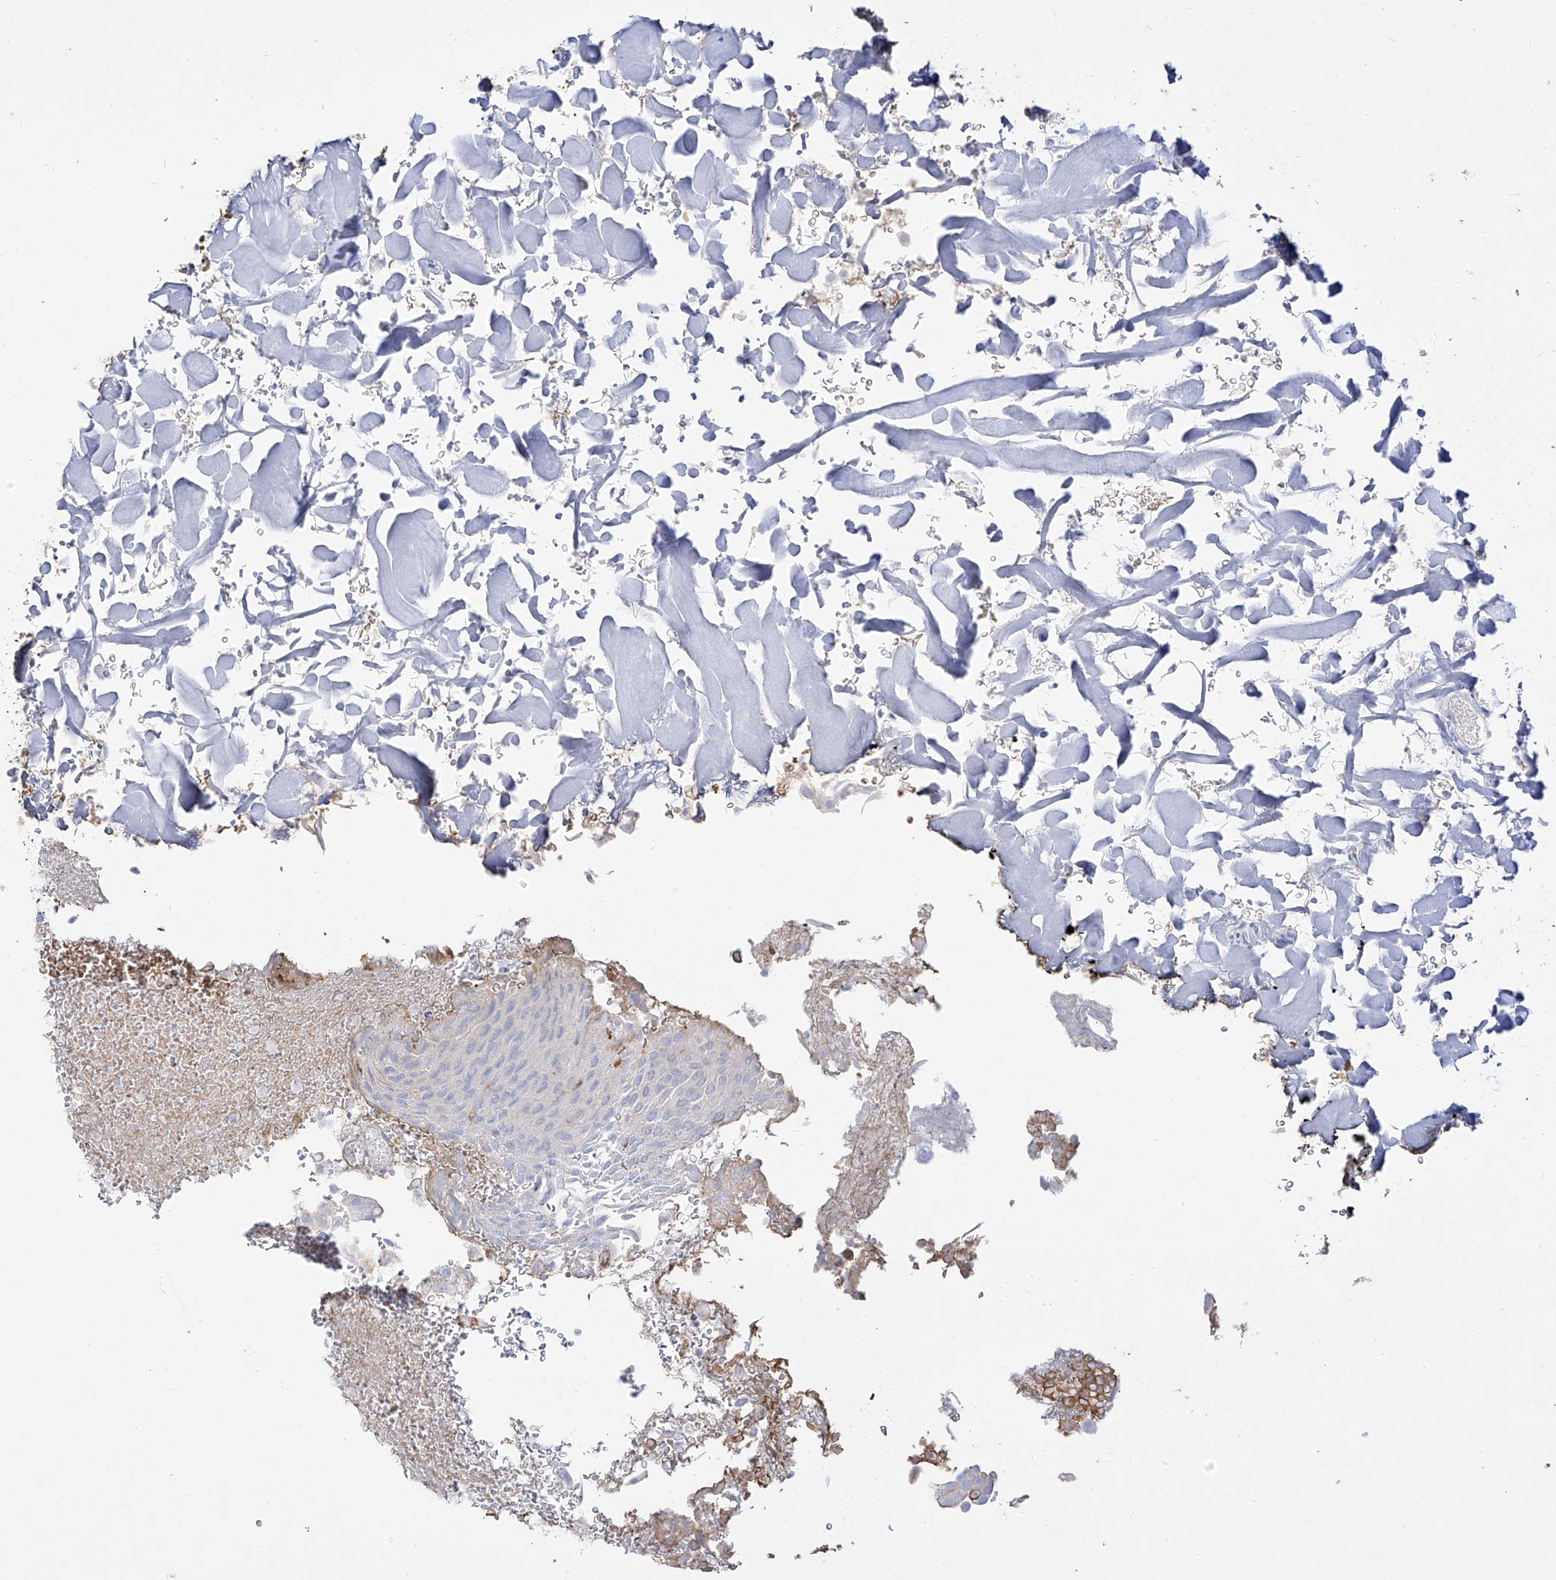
{"staining": {"intensity": "negative", "quantity": "none", "location": "none"}, "tissue": "urothelial cancer", "cell_type": "Tumor cells", "image_type": "cancer", "snomed": [{"axis": "morphology", "description": "Urothelial carcinoma, Low grade"}, {"axis": "topography", "description": "Urinary bladder"}], "caption": "This is an IHC histopathology image of human urothelial cancer. There is no expression in tumor cells.", "gene": "ZGRF1", "patient": {"sex": "male", "age": 78}}